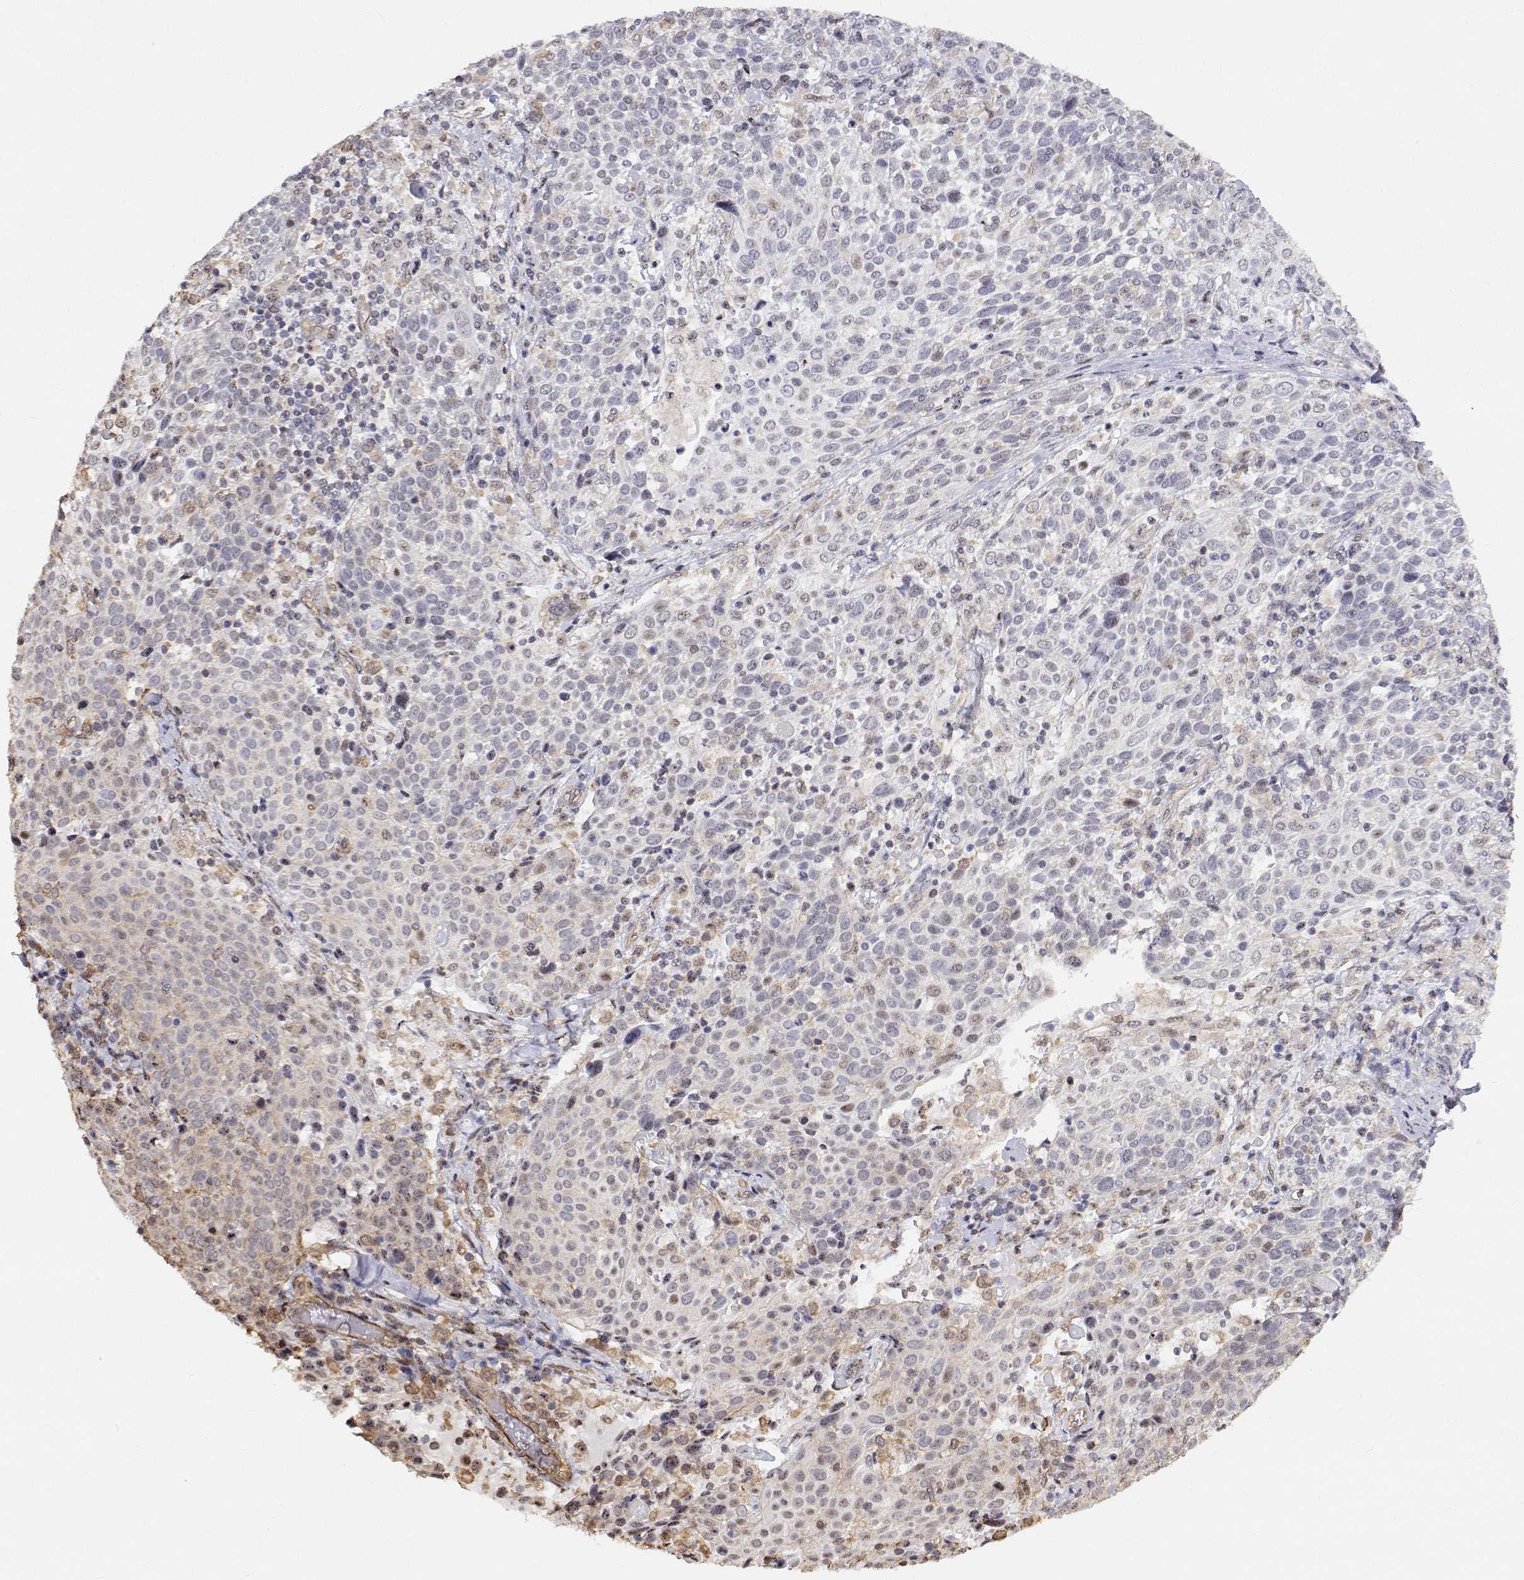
{"staining": {"intensity": "negative", "quantity": "none", "location": "none"}, "tissue": "cervical cancer", "cell_type": "Tumor cells", "image_type": "cancer", "snomed": [{"axis": "morphology", "description": "Squamous cell carcinoma, NOS"}, {"axis": "topography", "description": "Cervix"}], "caption": "Cervical cancer stained for a protein using IHC shows no staining tumor cells.", "gene": "GSDMA", "patient": {"sex": "female", "age": 61}}